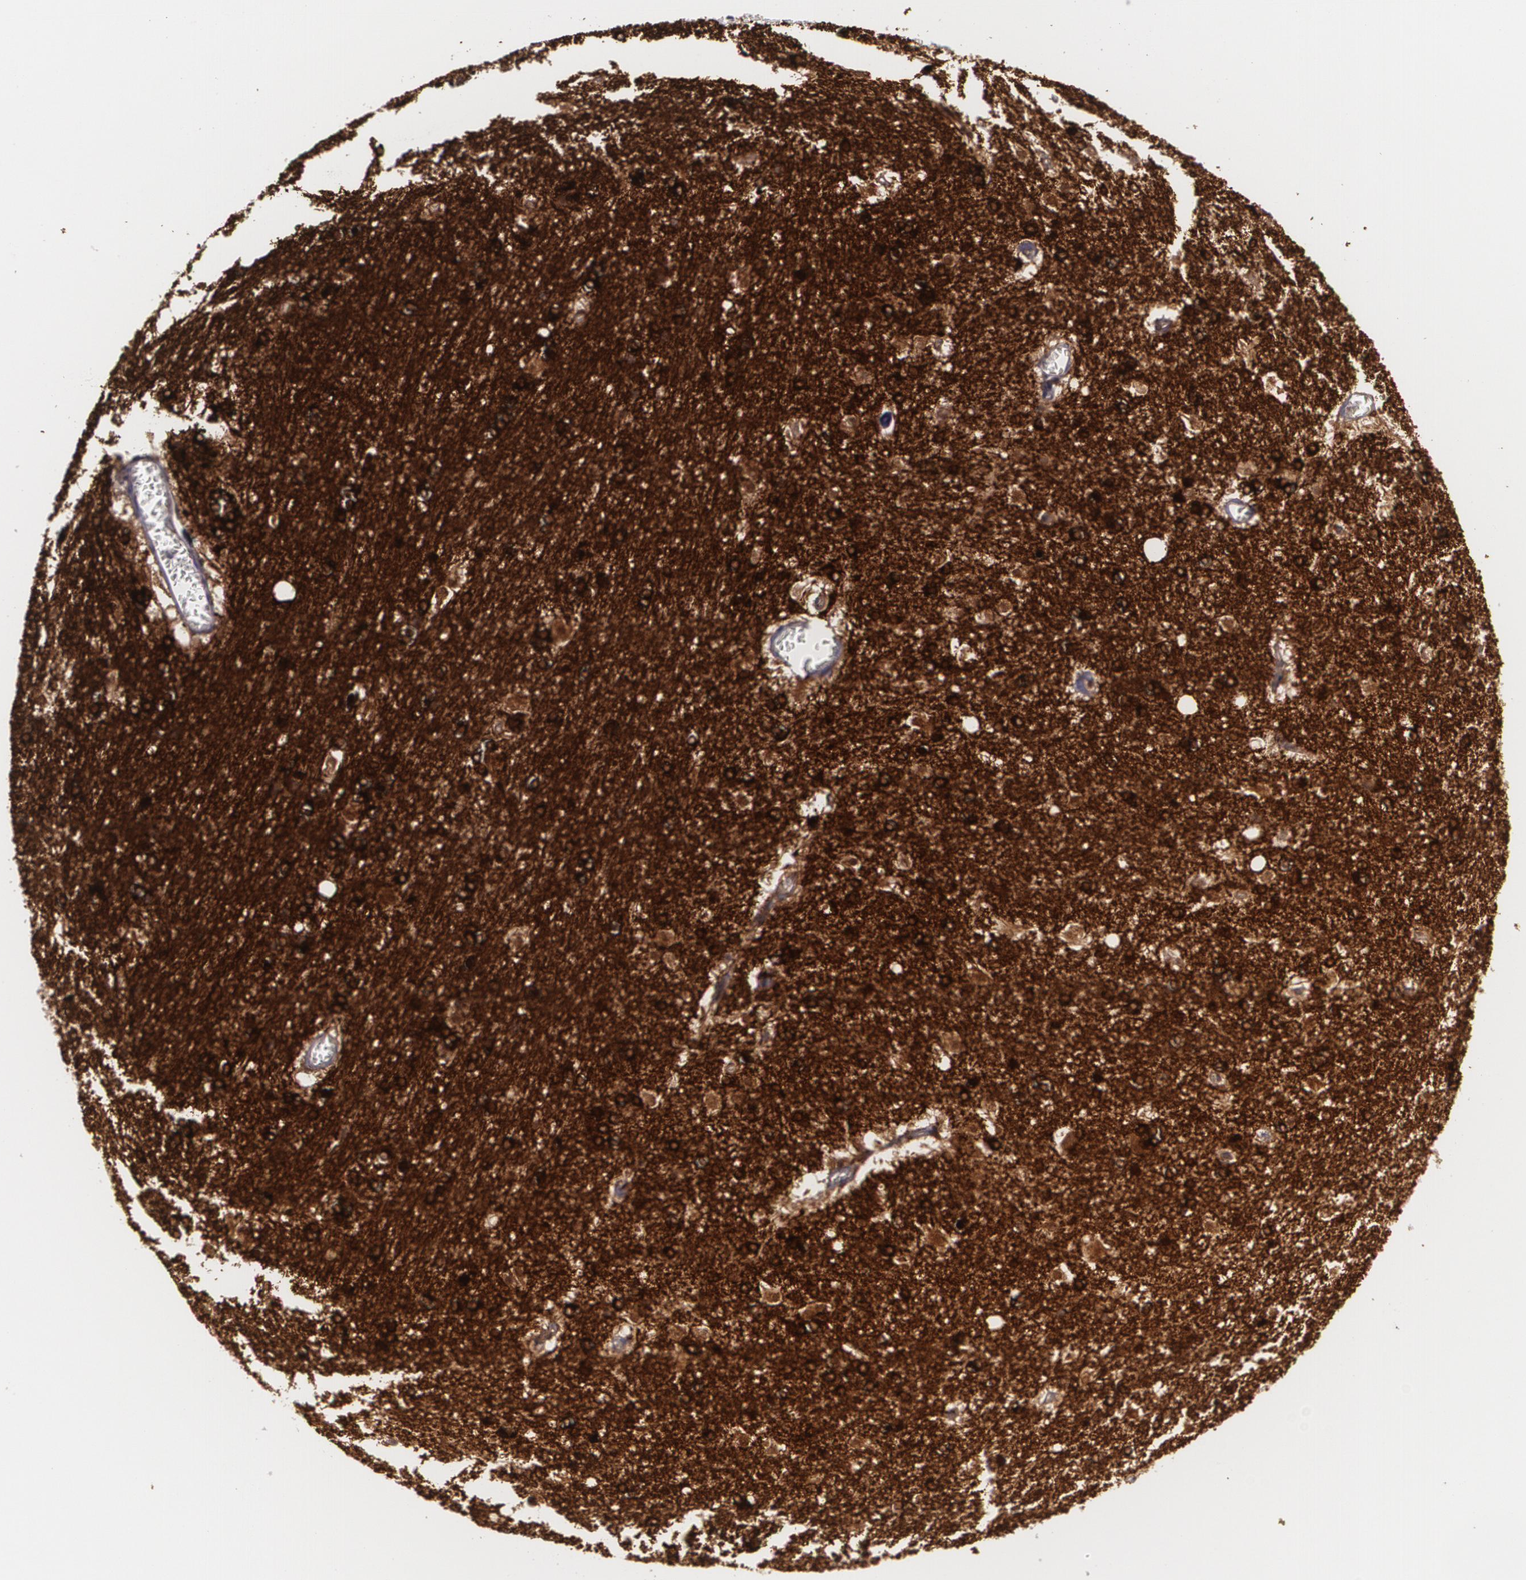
{"staining": {"intensity": "strong", "quantity": ">75%", "location": "cytoplasmic/membranous"}, "tissue": "hippocampus", "cell_type": "Glial cells", "image_type": "normal", "snomed": [{"axis": "morphology", "description": "Normal tissue, NOS"}, {"axis": "topography", "description": "Hippocampus"}], "caption": "Benign hippocampus demonstrates strong cytoplasmic/membranous expression in approximately >75% of glial cells, visualized by immunohistochemistry.", "gene": "BIN1", "patient": {"sex": "female", "age": 19}}